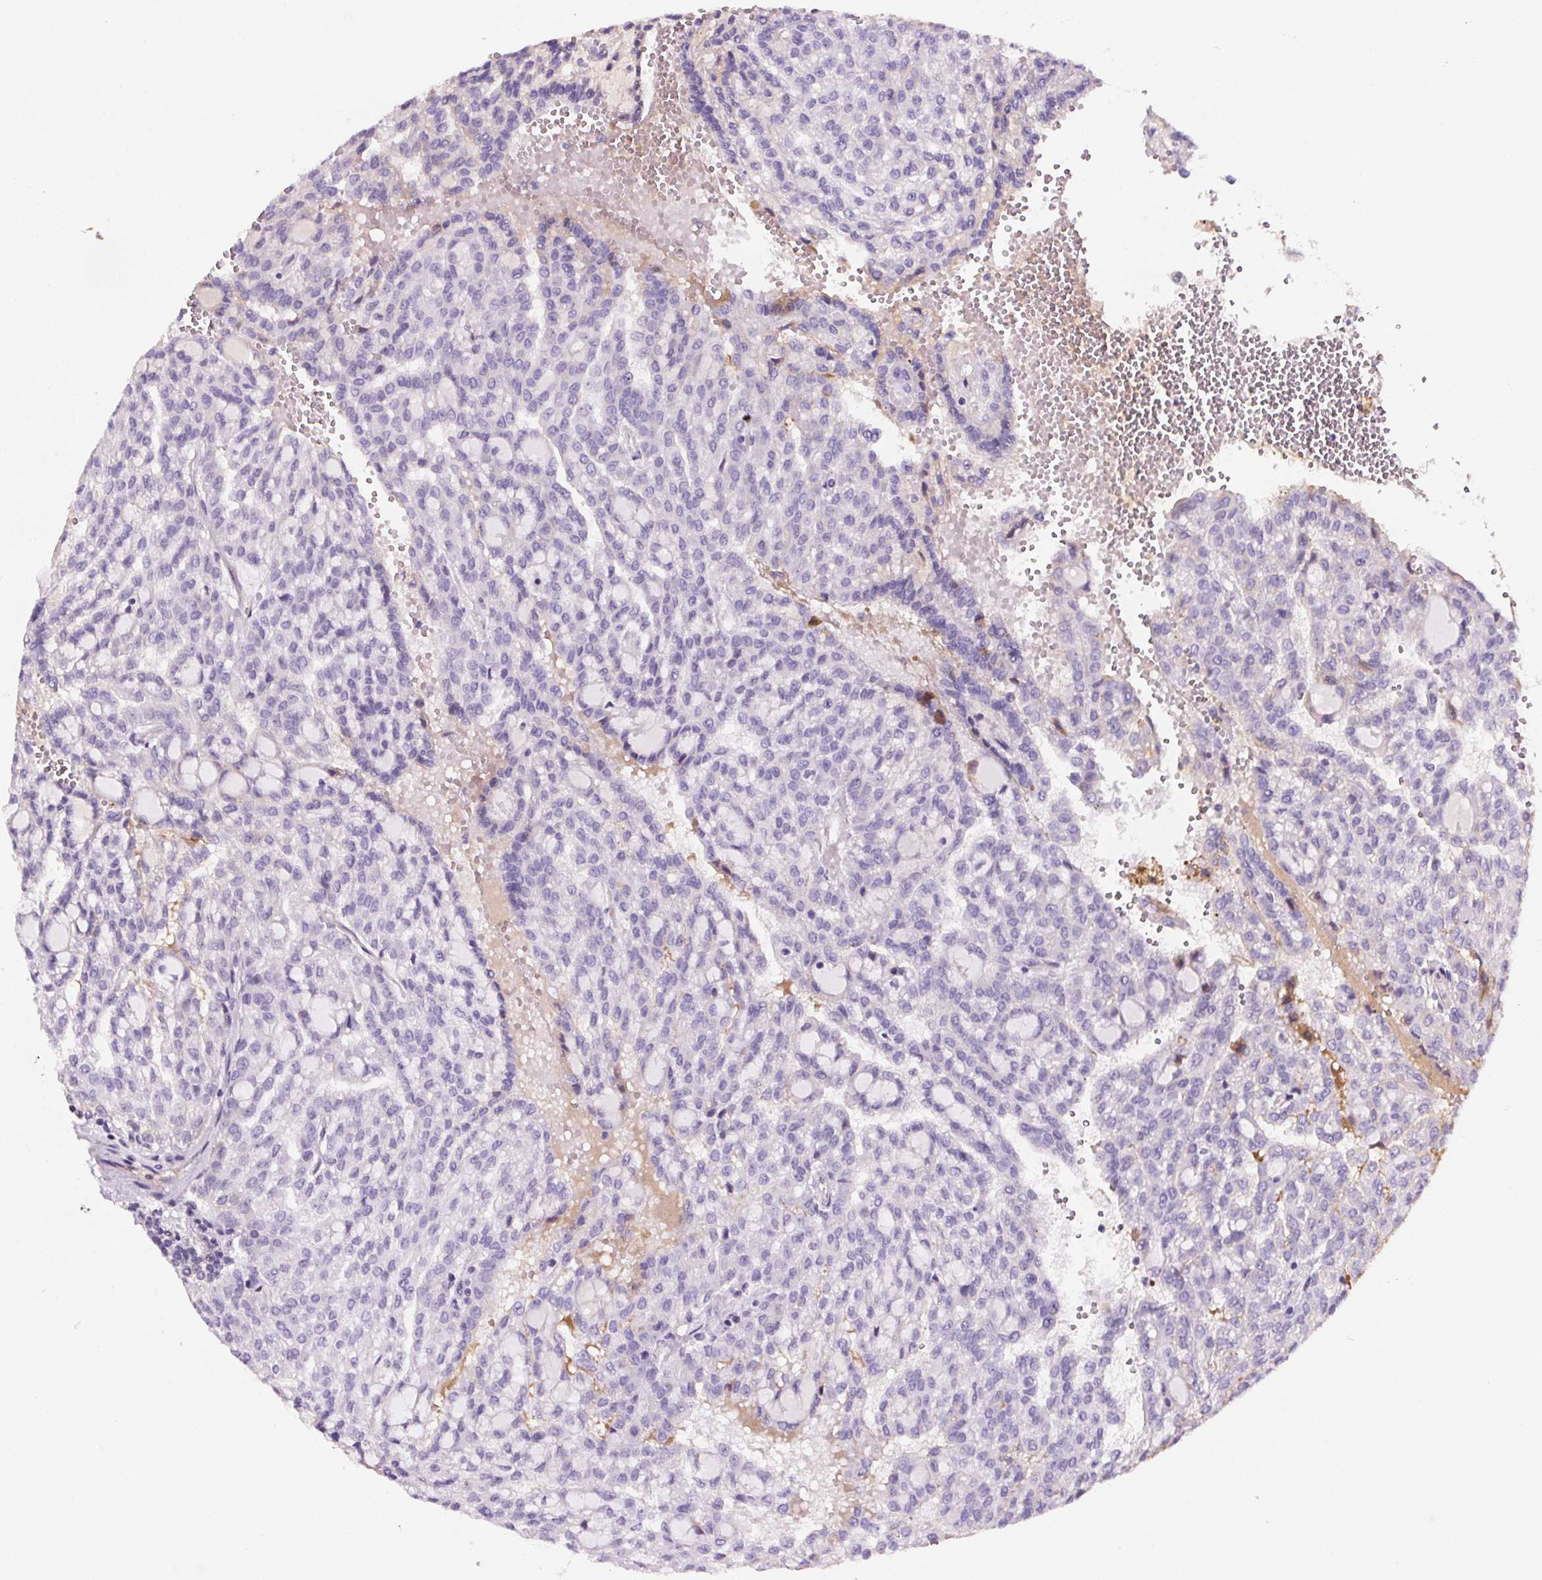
{"staining": {"intensity": "negative", "quantity": "none", "location": "none"}, "tissue": "renal cancer", "cell_type": "Tumor cells", "image_type": "cancer", "snomed": [{"axis": "morphology", "description": "Adenocarcinoma, NOS"}, {"axis": "topography", "description": "Kidney"}], "caption": "DAB (3,3'-diaminobenzidine) immunohistochemical staining of adenocarcinoma (renal) demonstrates no significant expression in tumor cells.", "gene": "CD5L", "patient": {"sex": "male", "age": 63}}